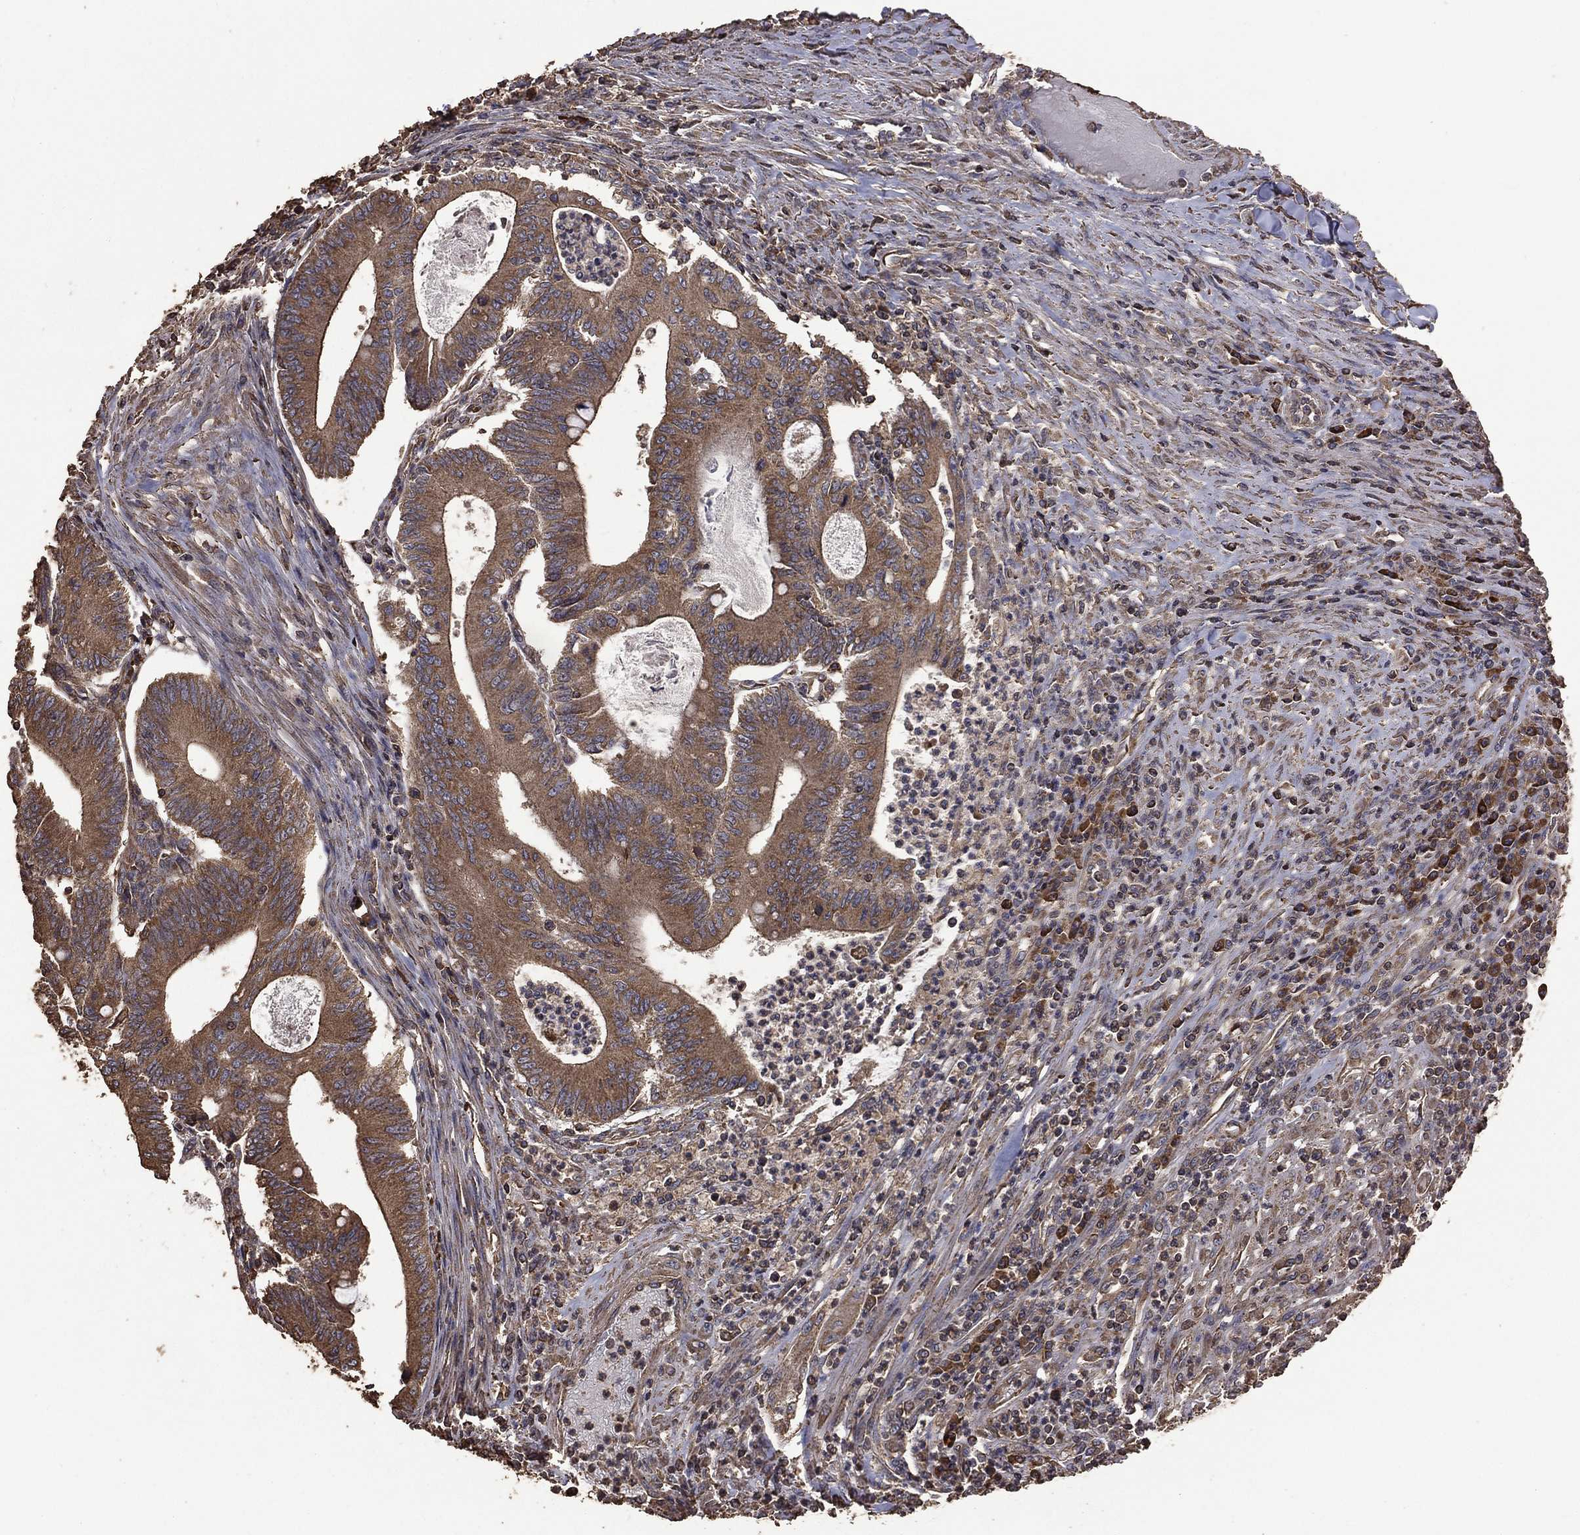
{"staining": {"intensity": "moderate", "quantity": ">75%", "location": "cytoplasmic/membranous"}, "tissue": "colorectal cancer", "cell_type": "Tumor cells", "image_type": "cancer", "snomed": [{"axis": "morphology", "description": "Adenocarcinoma, NOS"}, {"axis": "topography", "description": "Colon"}], "caption": "Brown immunohistochemical staining in human colorectal cancer (adenocarcinoma) exhibits moderate cytoplasmic/membranous positivity in approximately >75% of tumor cells.", "gene": "METTL27", "patient": {"sex": "female", "age": 70}}